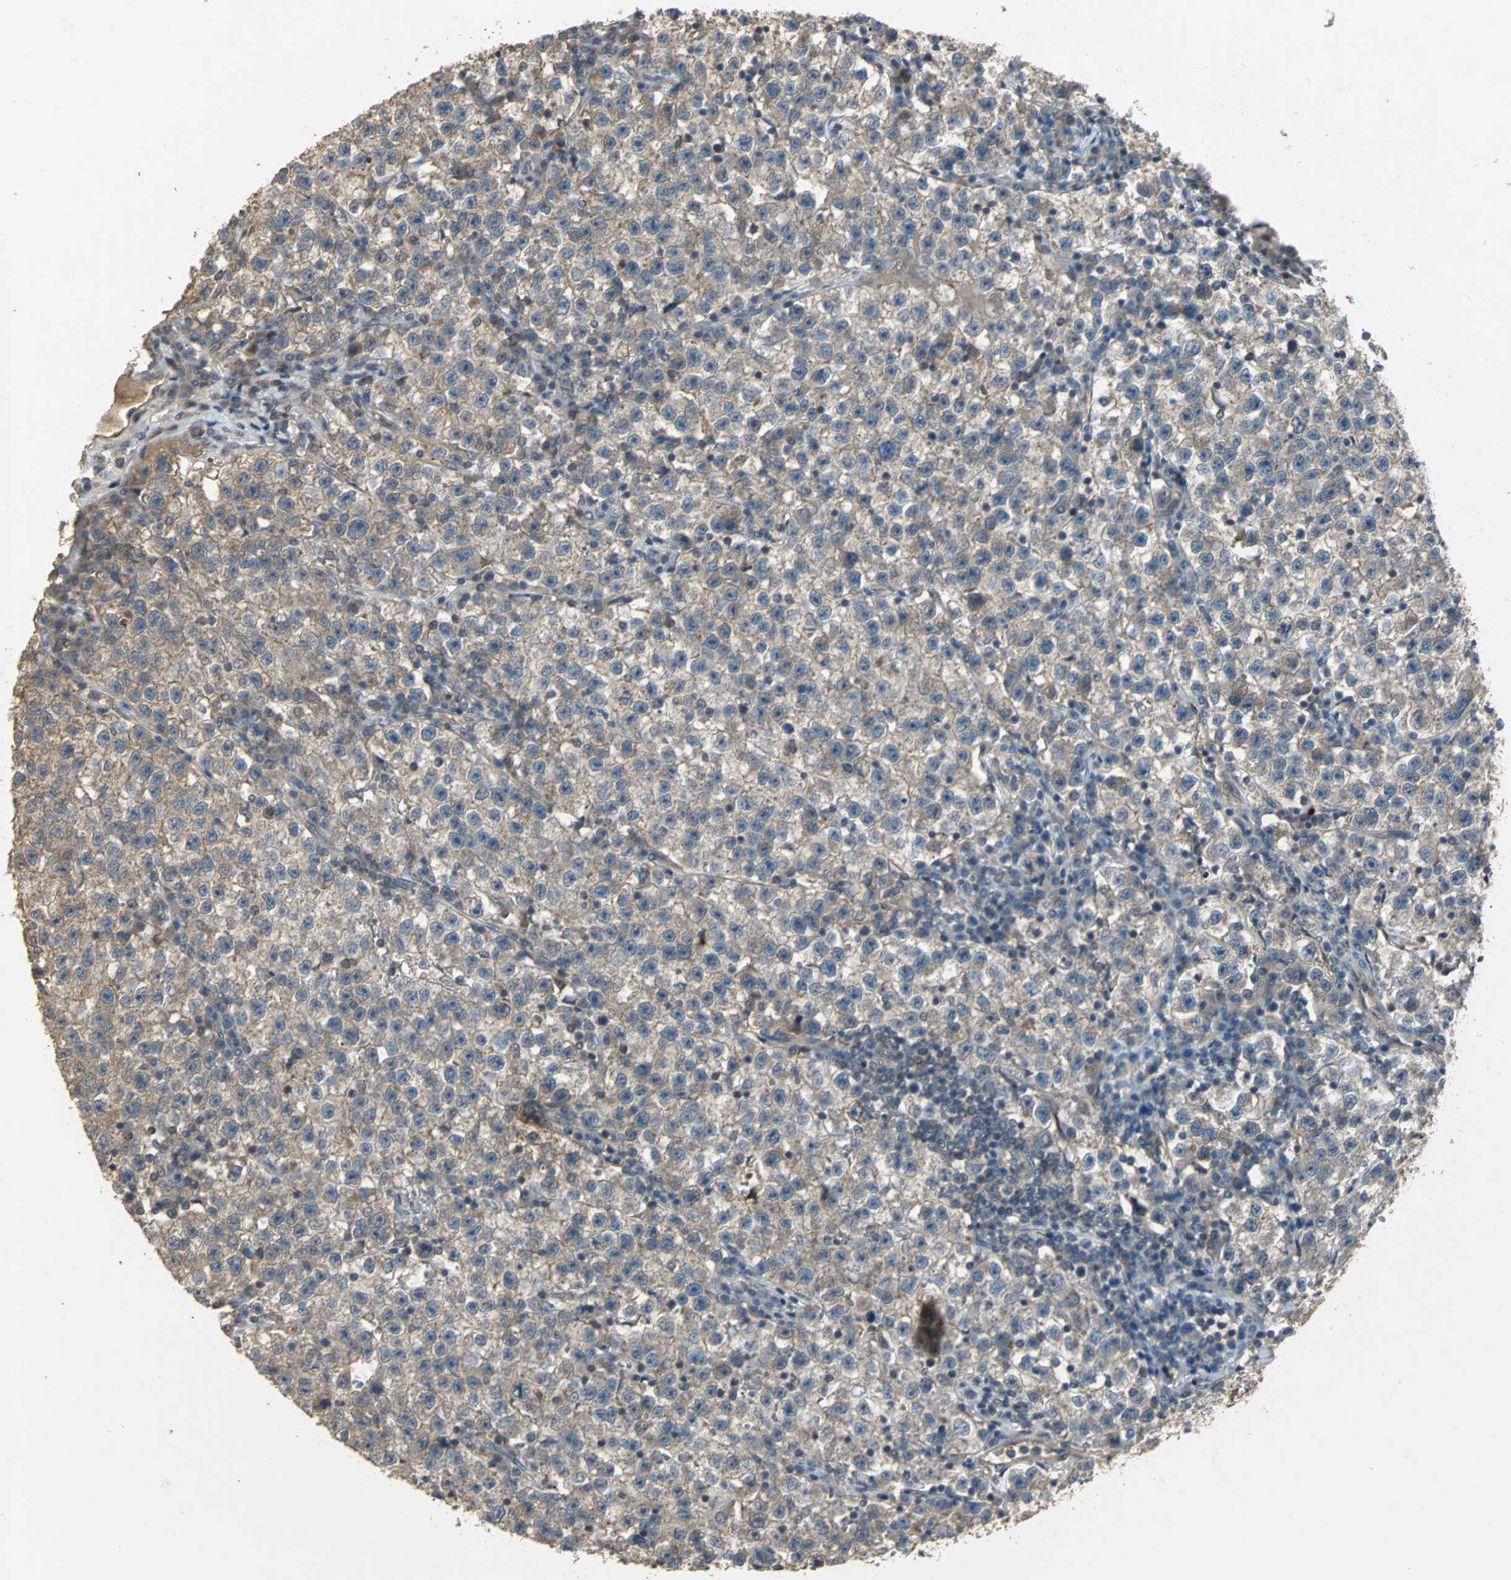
{"staining": {"intensity": "moderate", "quantity": ">75%", "location": "cytoplasmic/membranous"}, "tissue": "testis cancer", "cell_type": "Tumor cells", "image_type": "cancer", "snomed": [{"axis": "morphology", "description": "Seminoma, NOS"}, {"axis": "topography", "description": "Testis"}], "caption": "Immunohistochemical staining of human testis cancer shows medium levels of moderate cytoplasmic/membranous staining in approximately >75% of tumor cells. The protein is shown in brown color, while the nuclei are stained blue.", "gene": "MET", "patient": {"sex": "male", "age": 22}}